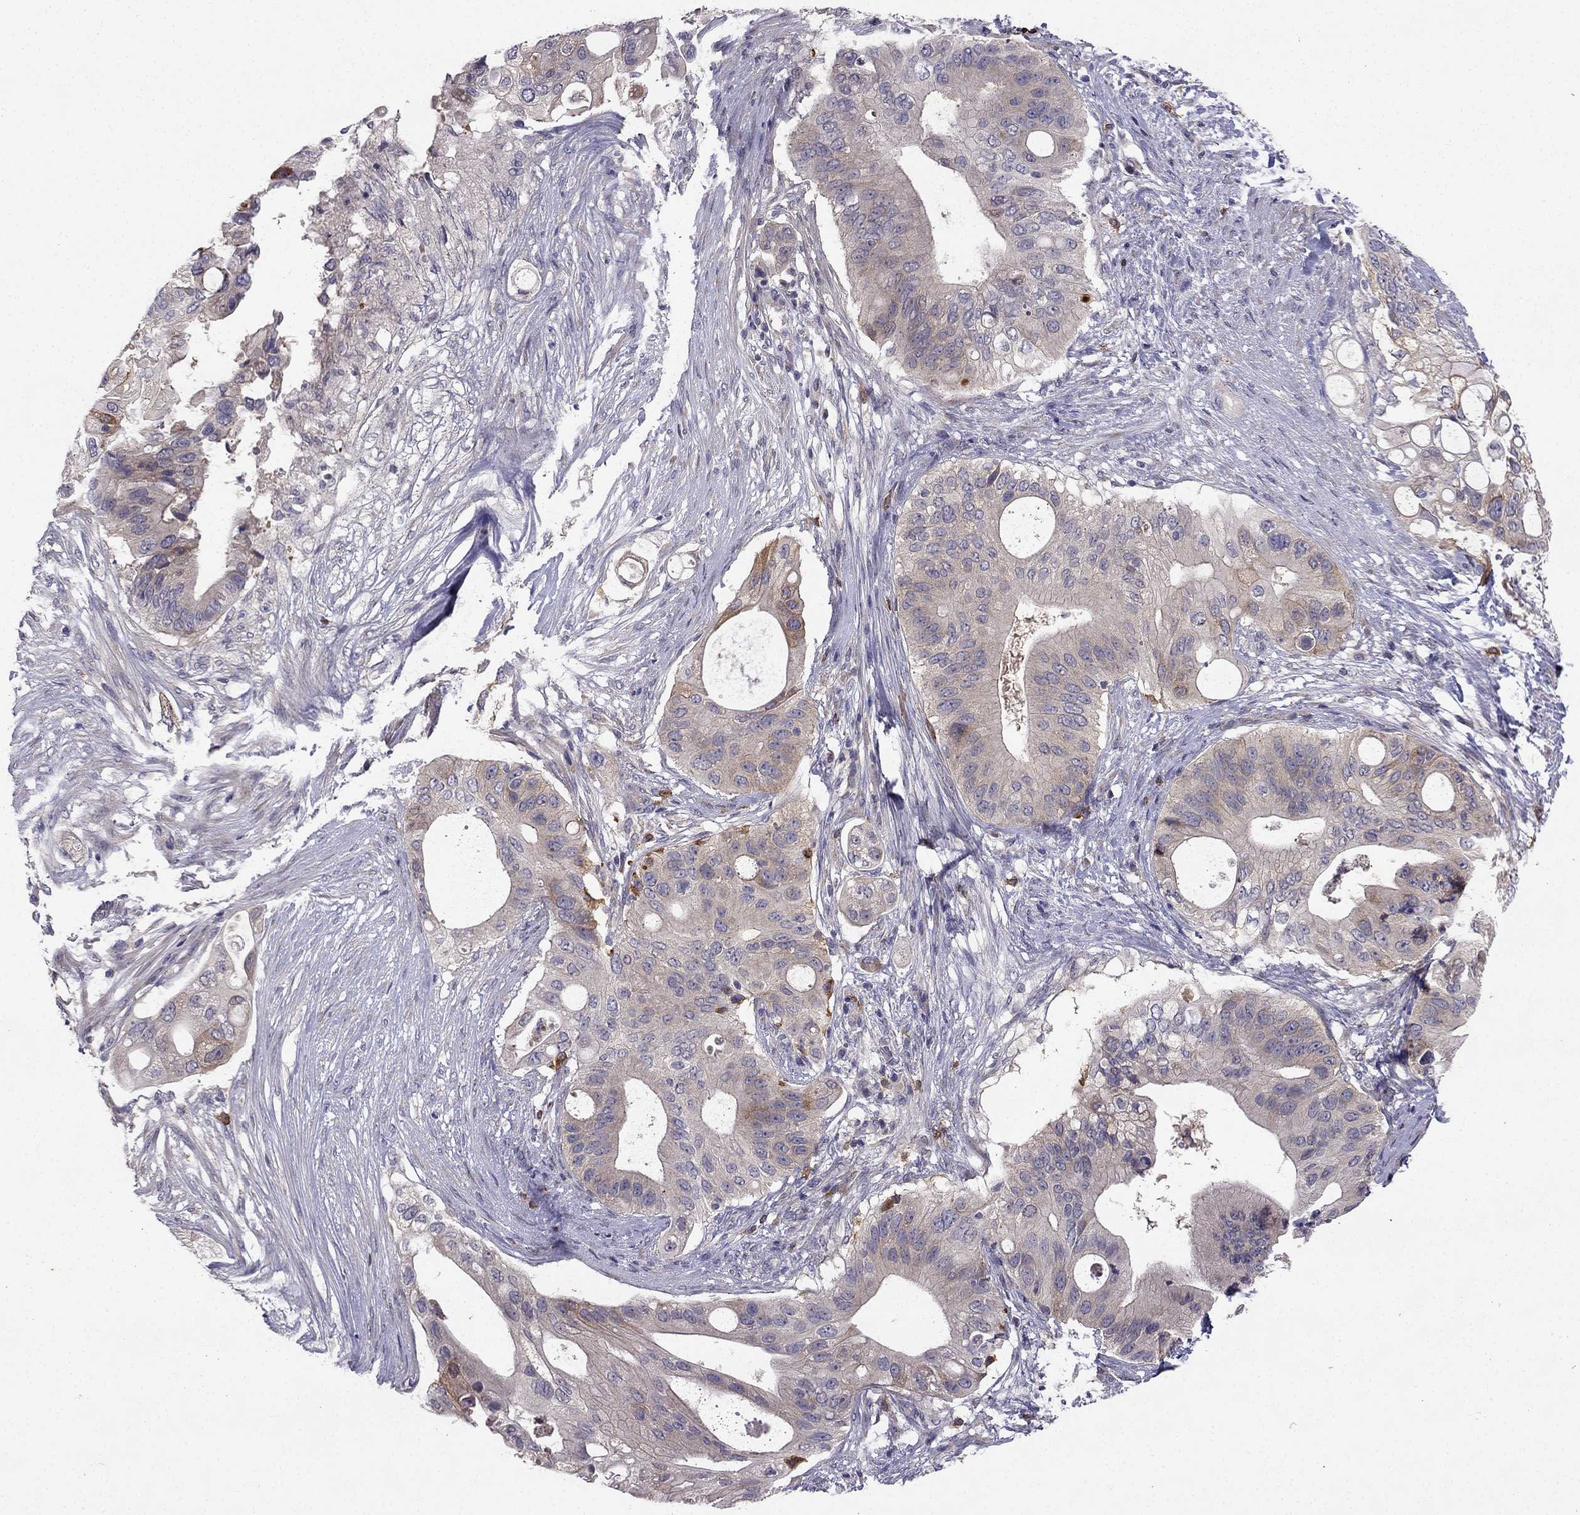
{"staining": {"intensity": "weak", "quantity": "25%-75%", "location": "cytoplasmic/membranous"}, "tissue": "pancreatic cancer", "cell_type": "Tumor cells", "image_type": "cancer", "snomed": [{"axis": "morphology", "description": "Adenocarcinoma, NOS"}, {"axis": "topography", "description": "Pancreas"}], "caption": "Weak cytoplasmic/membranous positivity for a protein is appreciated in about 25%-75% of tumor cells of pancreatic cancer using immunohistochemistry.", "gene": "STXBP5", "patient": {"sex": "female", "age": 72}}